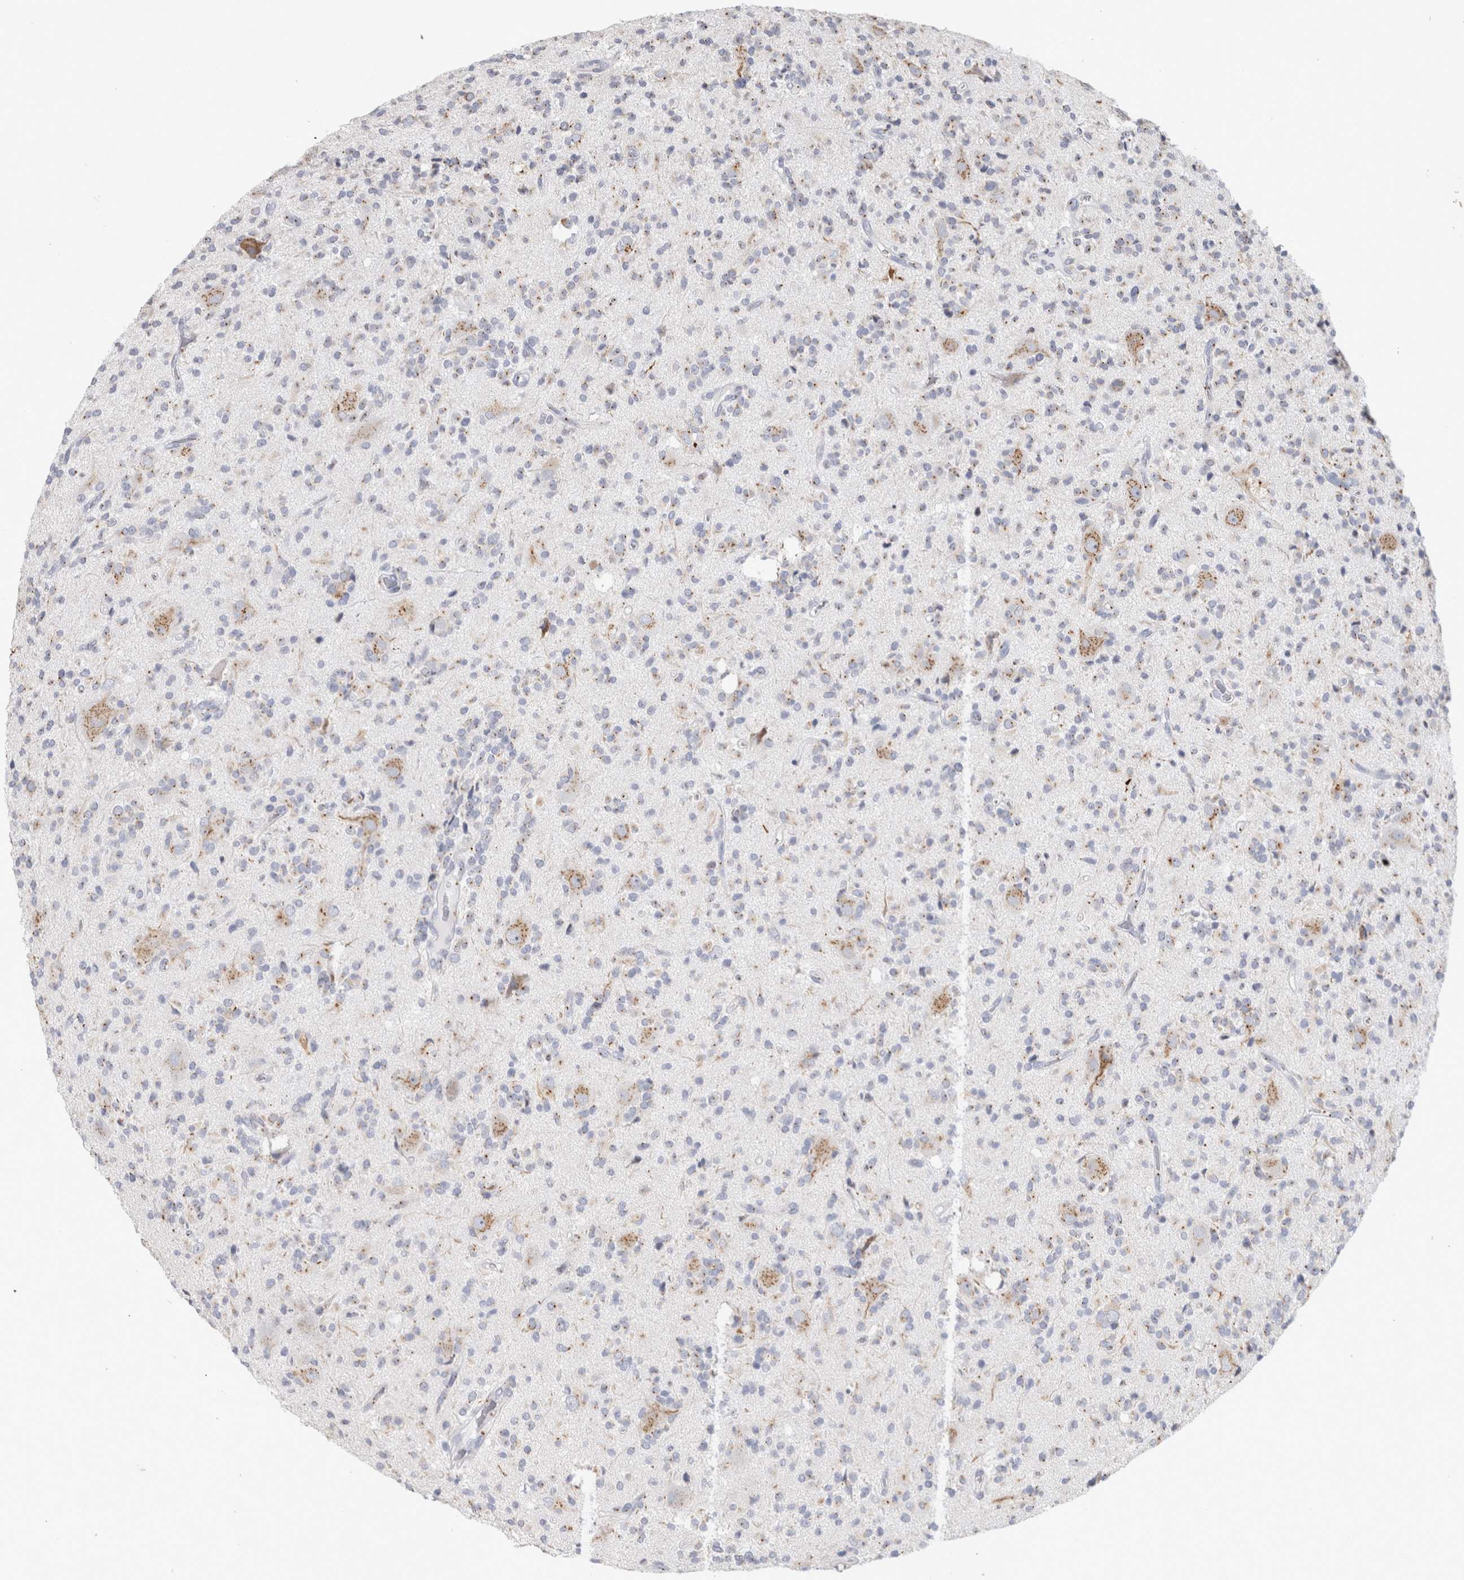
{"staining": {"intensity": "weak", "quantity": "<25%", "location": "cytoplasmic/membranous"}, "tissue": "glioma", "cell_type": "Tumor cells", "image_type": "cancer", "snomed": [{"axis": "morphology", "description": "Glioma, malignant, High grade"}, {"axis": "topography", "description": "Brain"}], "caption": "The micrograph exhibits no significant positivity in tumor cells of malignant glioma (high-grade). The staining is performed using DAB brown chromogen with nuclei counter-stained in using hematoxylin.", "gene": "AKAP9", "patient": {"sex": "male", "age": 34}}